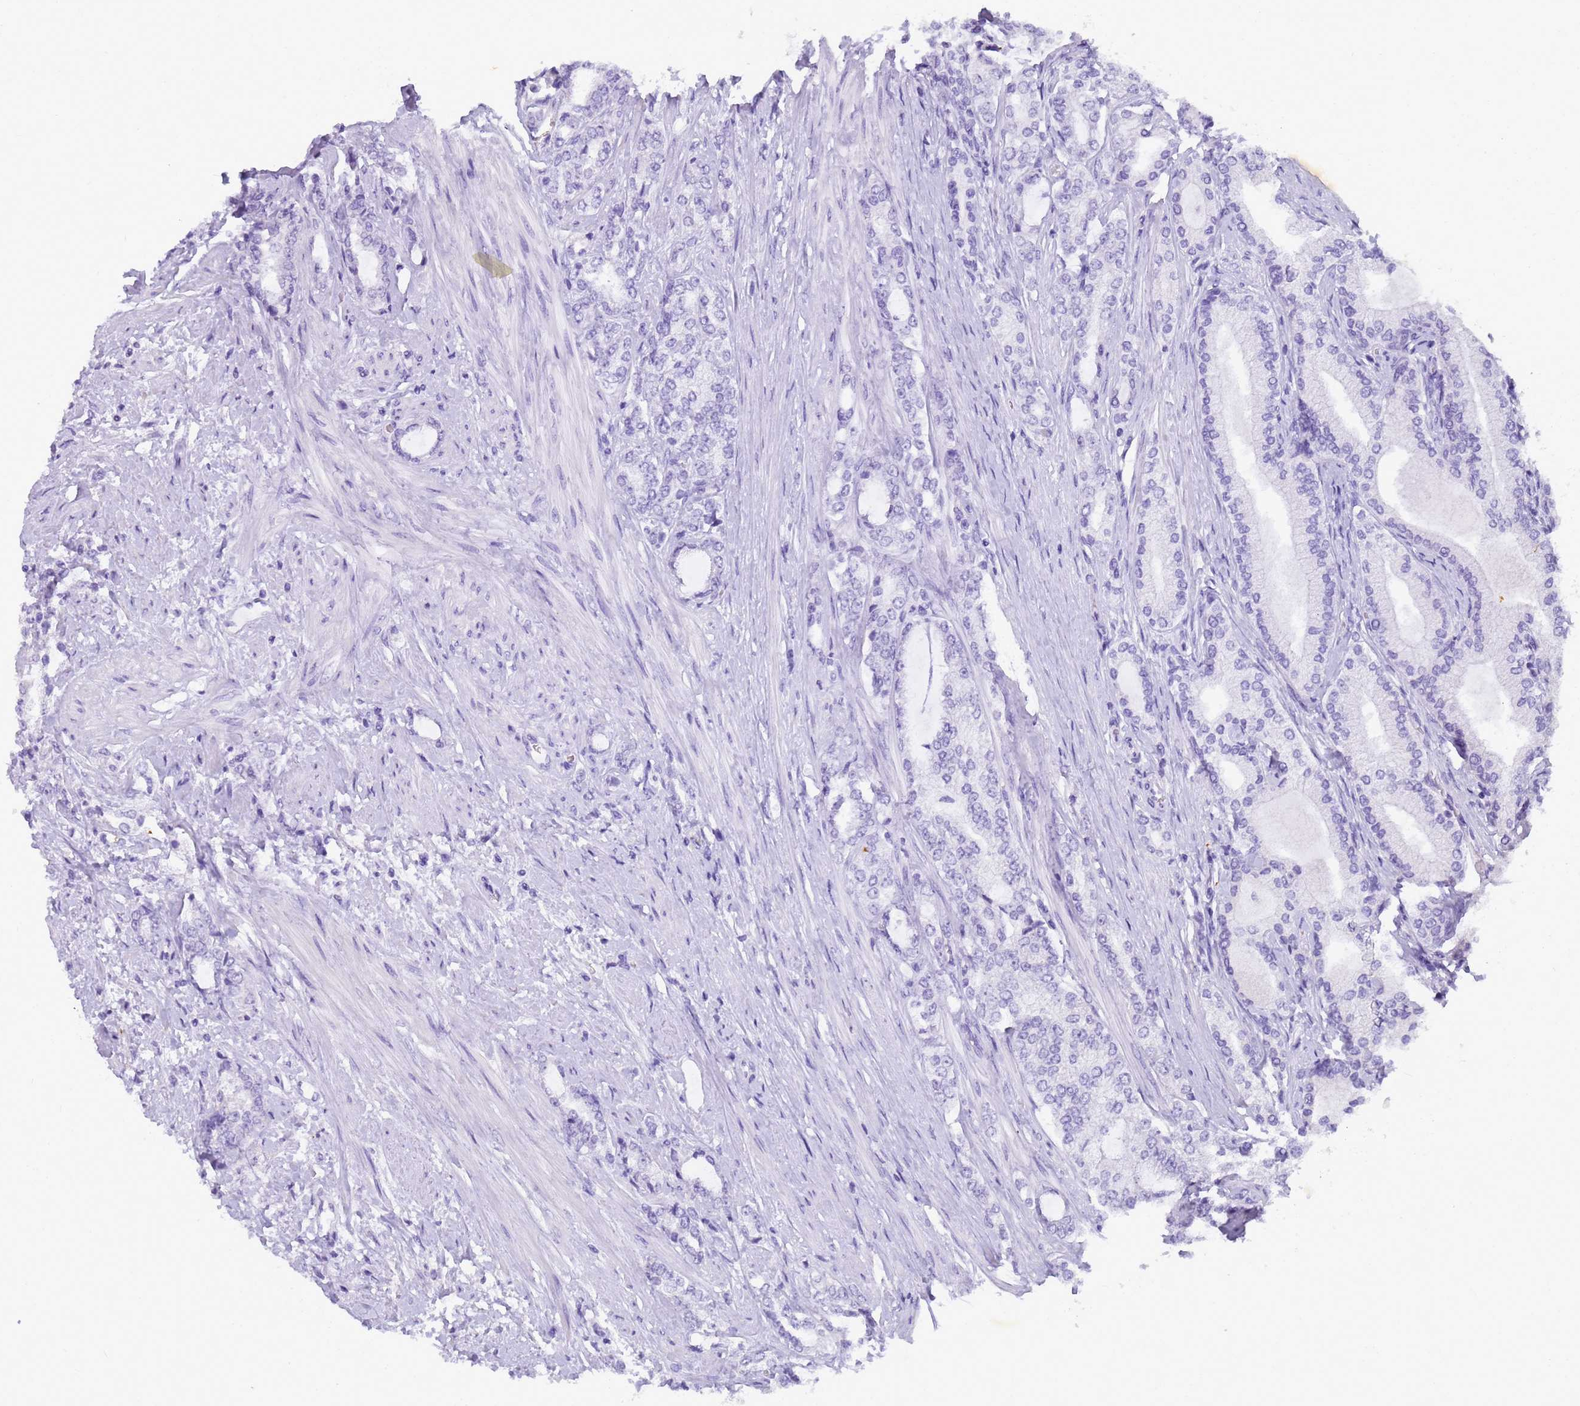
{"staining": {"intensity": "negative", "quantity": "none", "location": "none"}, "tissue": "prostate cancer", "cell_type": "Tumor cells", "image_type": "cancer", "snomed": [{"axis": "morphology", "description": "Adenocarcinoma, High grade"}, {"axis": "topography", "description": "Prostate"}], "caption": "The micrograph exhibits no staining of tumor cells in prostate high-grade adenocarcinoma. (Stains: DAB (3,3'-diaminobenzidine) immunohistochemistry with hematoxylin counter stain, Microscopy: brightfield microscopy at high magnification).", "gene": "RNASE2", "patient": {"sex": "male", "age": 64}}